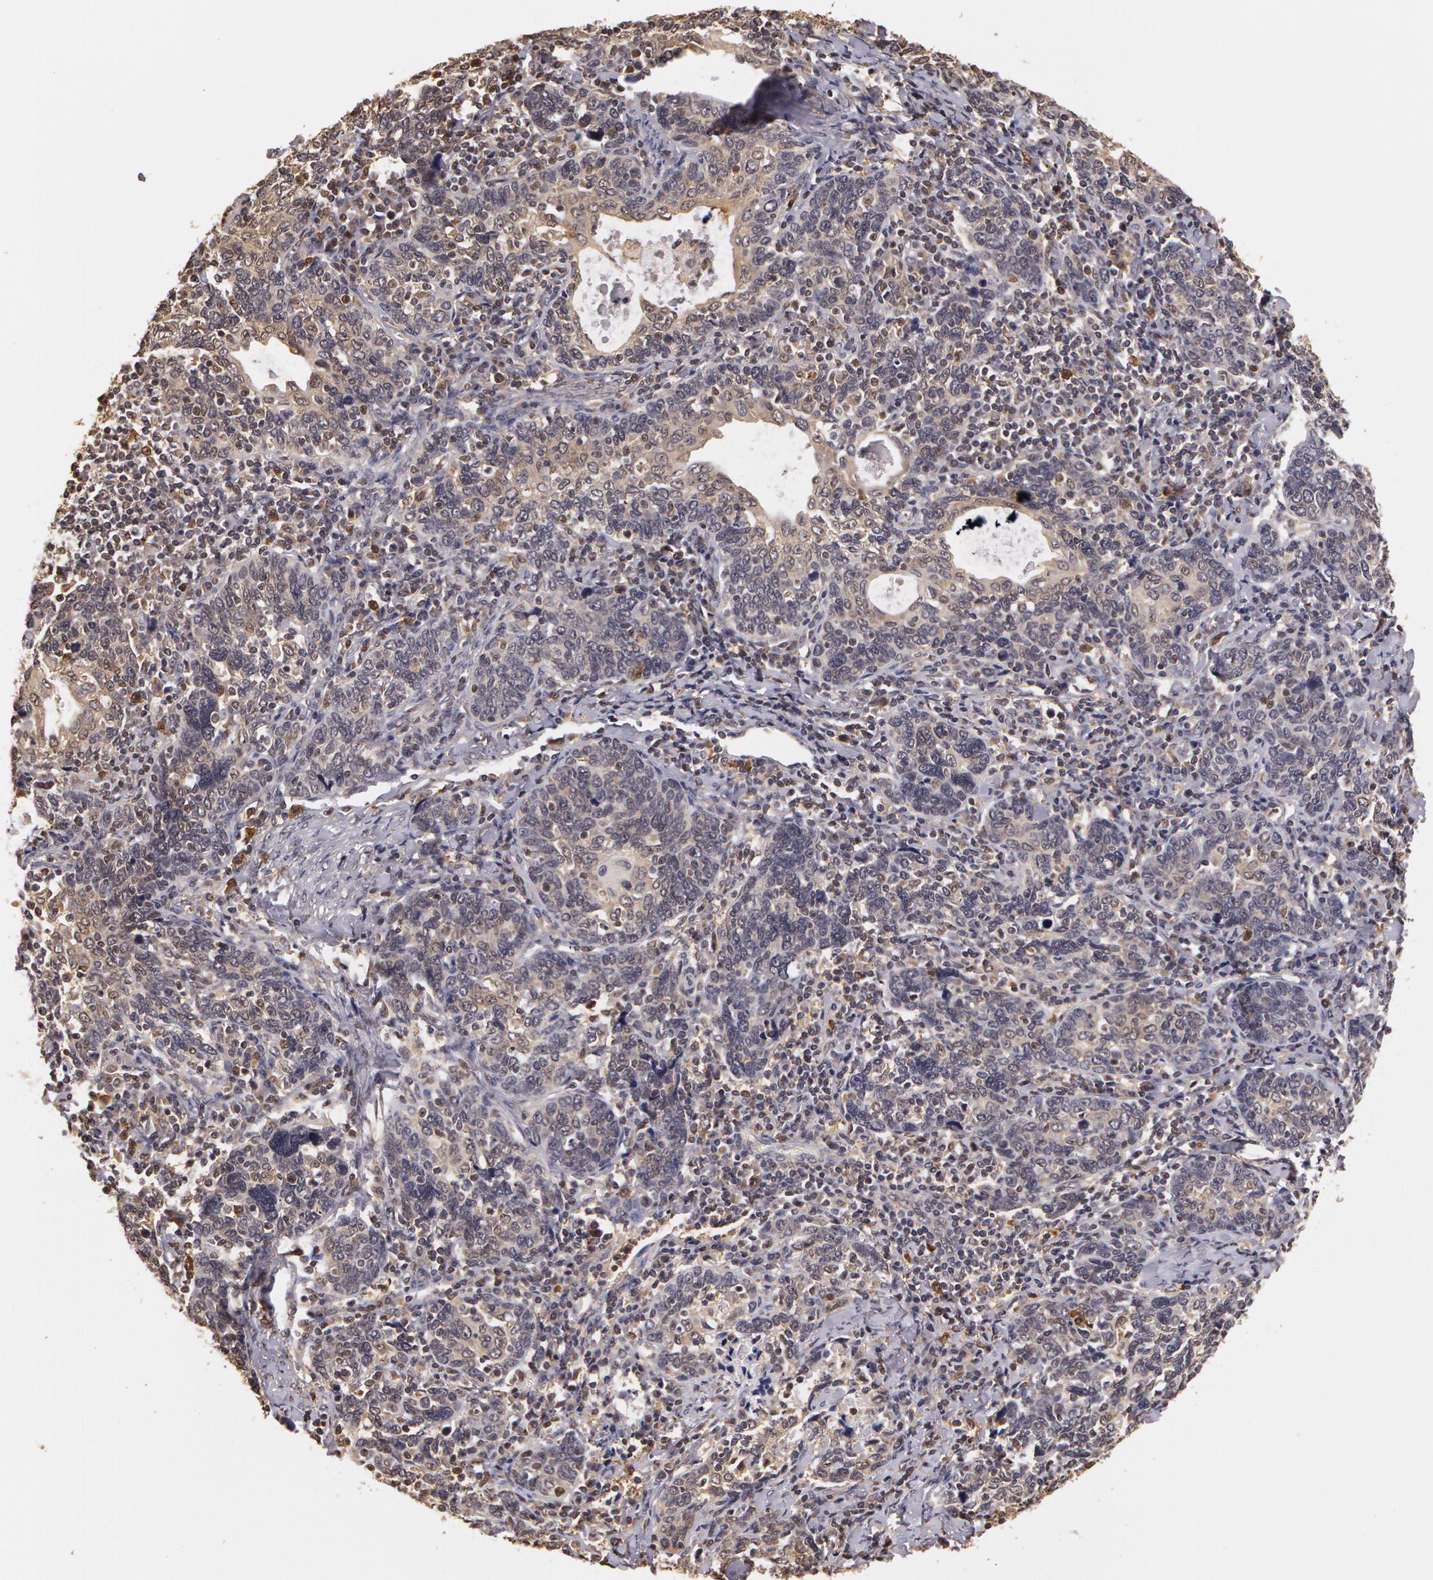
{"staining": {"intensity": "weak", "quantity": "<25%", "location": "cytoplasmic/membranous"}, "tissue": "cervical cancer", "cell_type": "Tumor cells", "image_type": "cancer", "snomed": [{"axis": "morphology", "description": "Squamous cell carcinoma, NOS"}, {"axis": "topography", "description": "Cervix"}], "caption": "Histopathology image shows no protein expression in tumor cells of cervical squamous cell carcinoma tissue.", "gene": "AHSA1", "patient": {"sex": "female", "age": 41}}